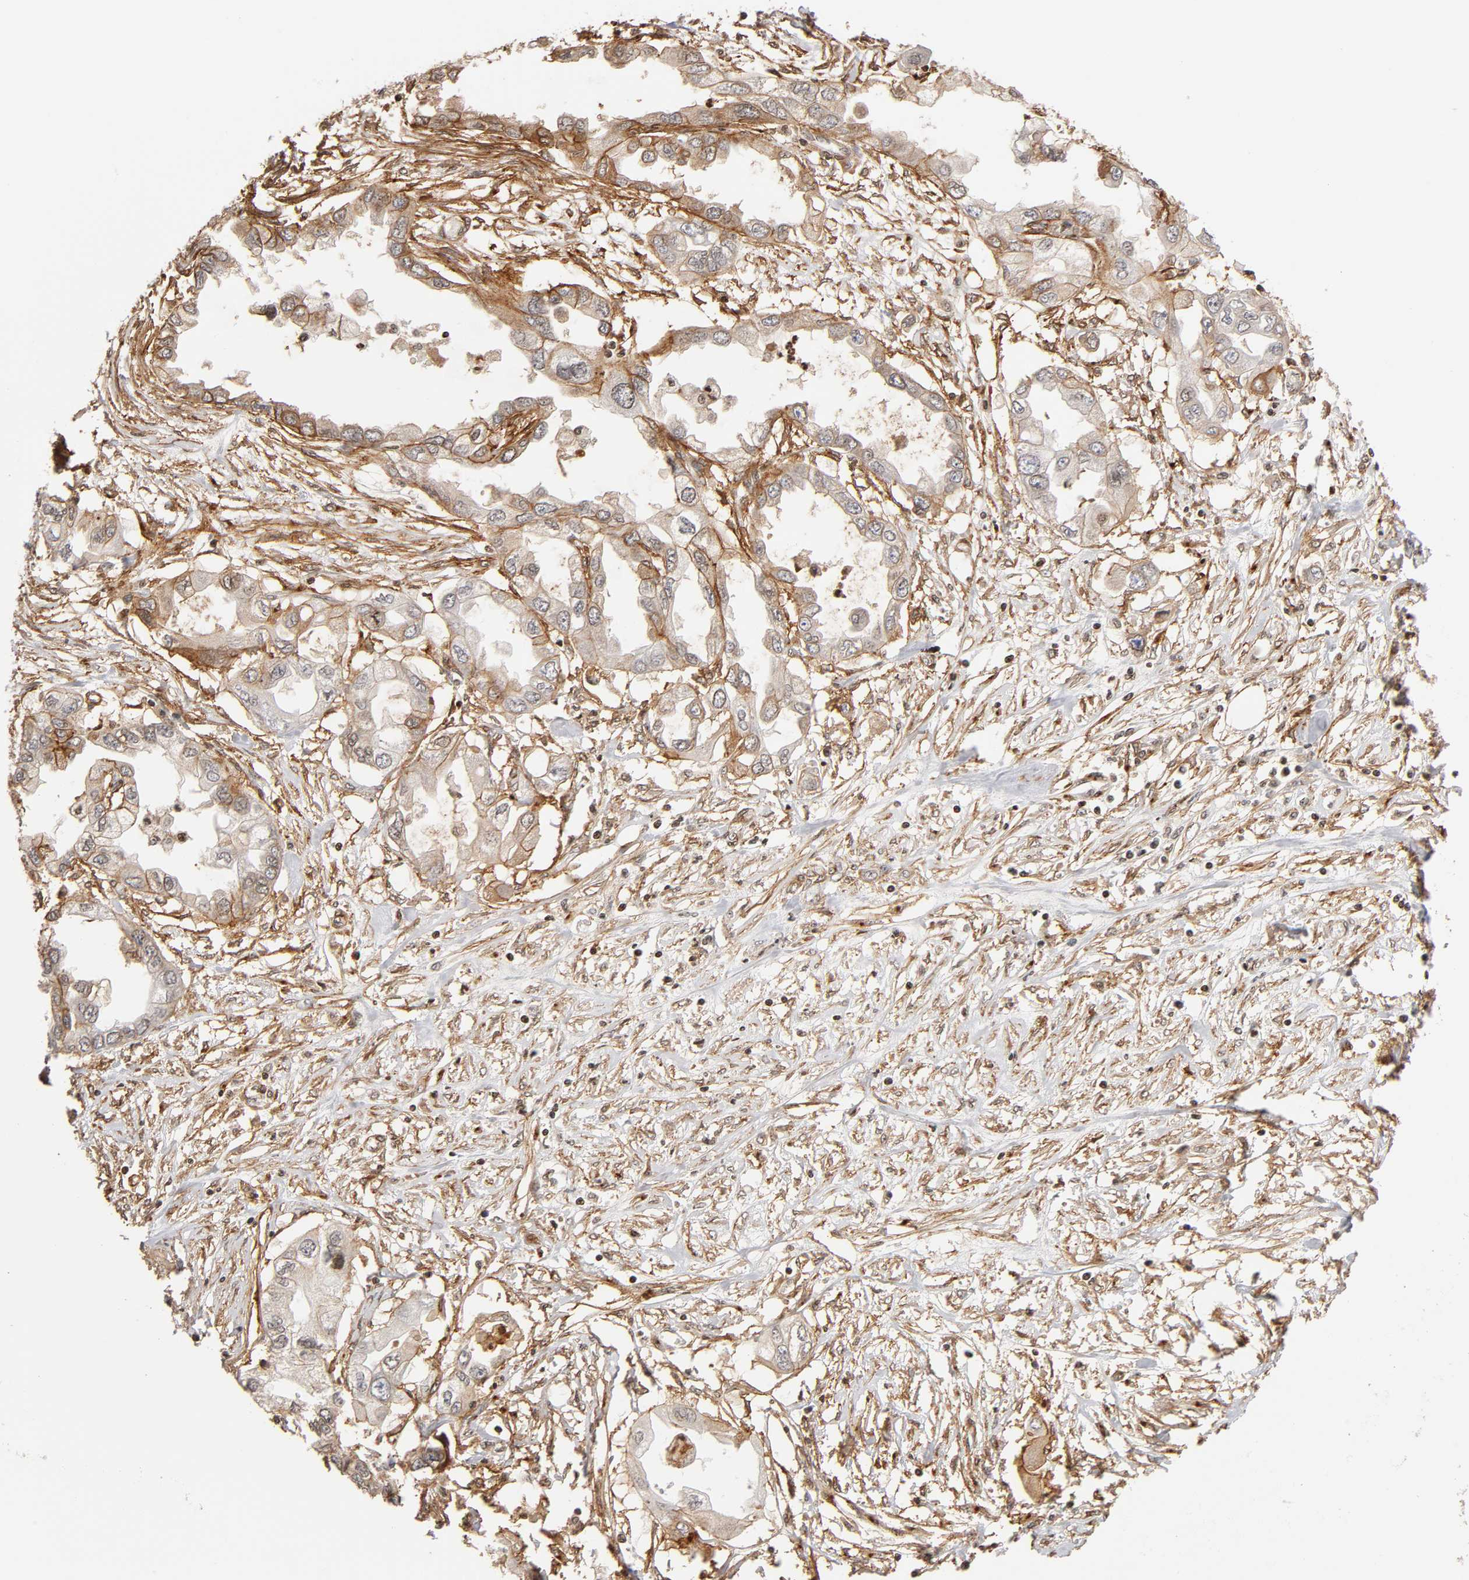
{"staining": {"intensity": "weak", "quantity": ">75%", "location": "cytoplasmic/membranous"}, "tissue": "endometrial cancer", "cell_type": "Tumor cells", "image_type": "cancer", "snomed": [{"axis": "morphology", "description": "Adenocarcinoma, NOS"}, {"axis": "topography", "description": "Endometrium"}], "caption": "Approximately >75% of tumor cells in human endometrial cancer (adenocarcinoma) display weak cytoplasmic/membranous protein positivity as visualized by brown immunohistochemical staining.", "gene": "ITGAV", "patient": {"sex": "female", "age": 67}}